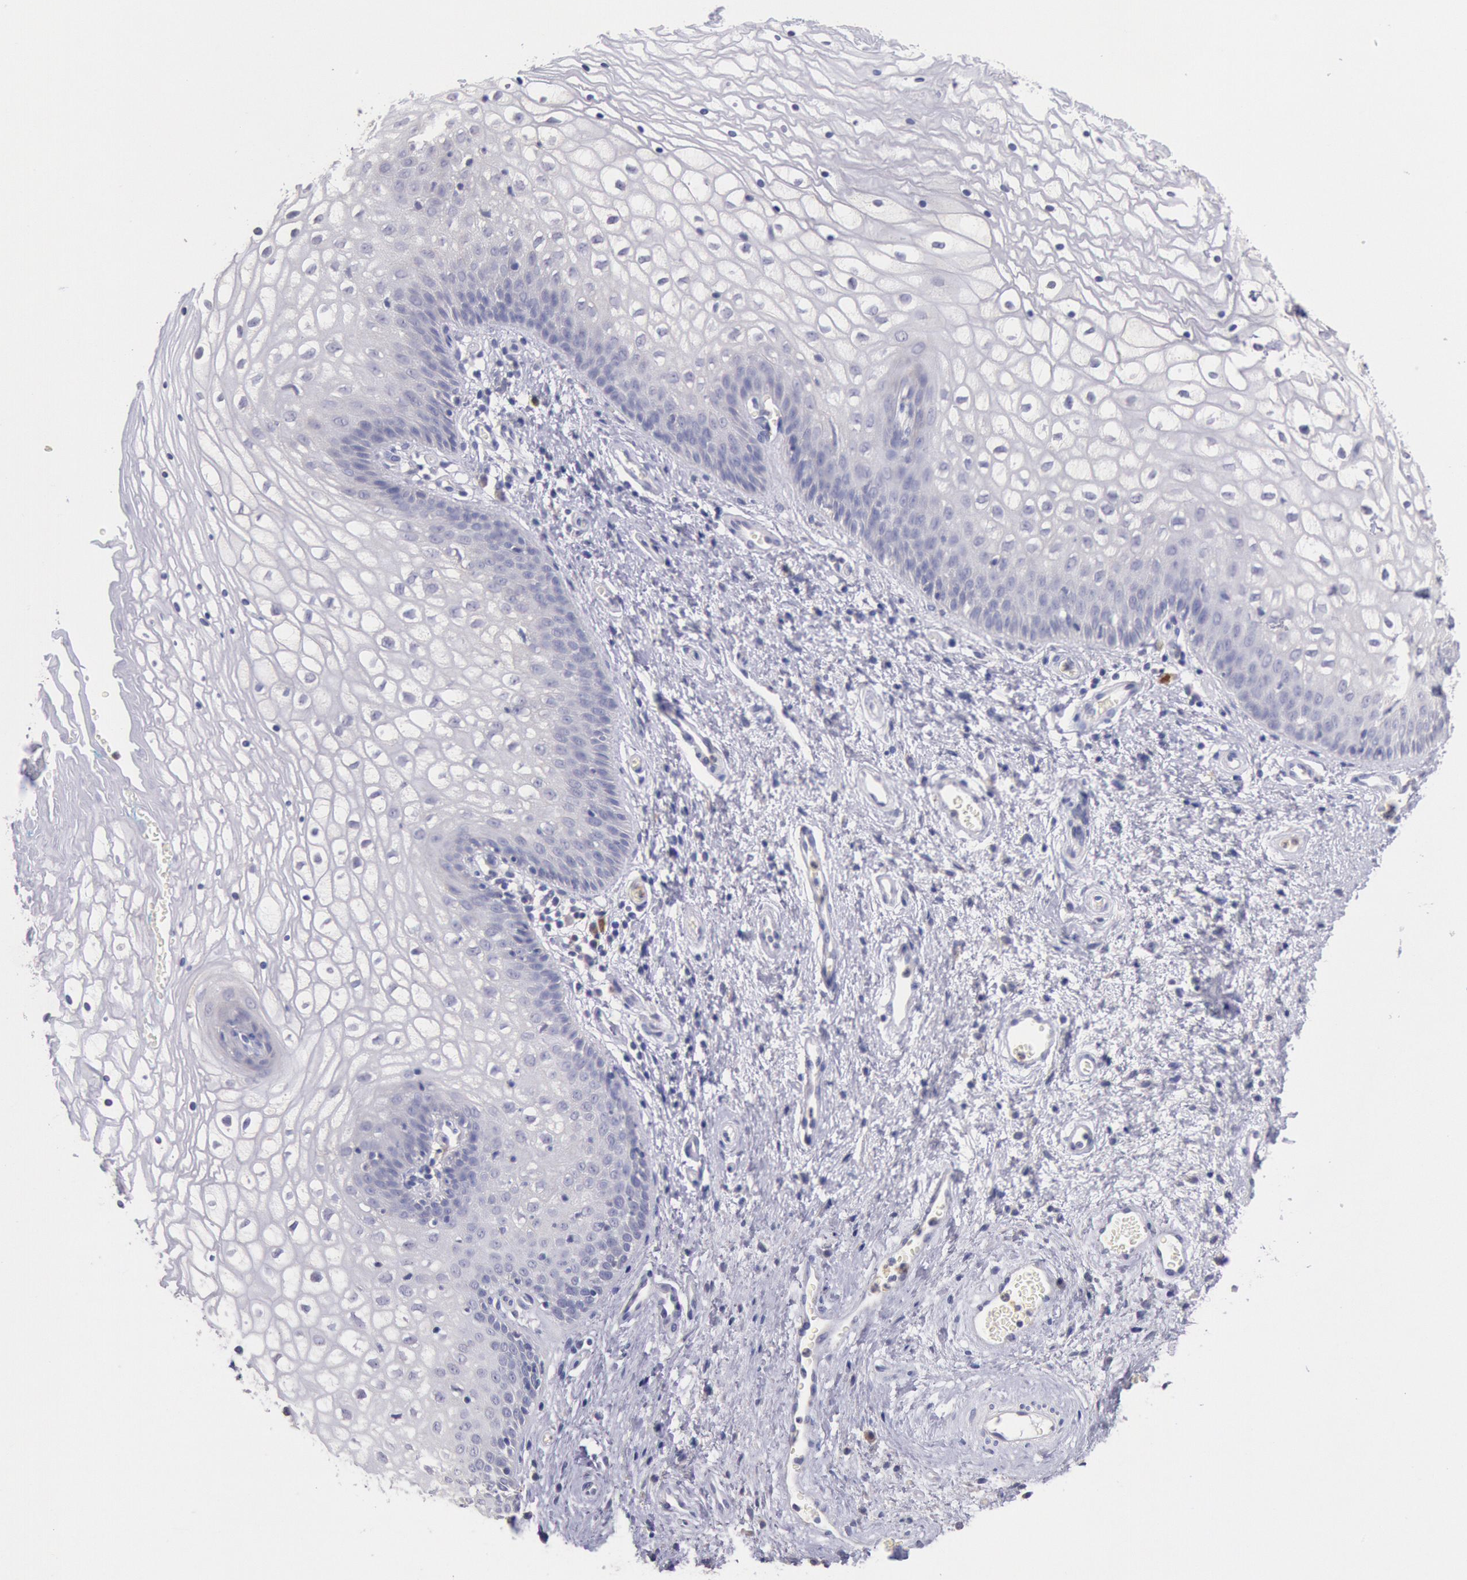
{"staining": {"intensity": "negative", "quantity": "none", "location": "none"}, "tissue": "vagina", "cell_type": "Squamous epithelial cells", "image_type": "normal", "snomed": [{"axis": "morphology", "description": "Normal tissue, NOS"}, {"axis": "topography", "description": "Vagina"}], "caption": "High magnification brightfield microscopy of benign vagina stained with DAB (3,3'-diaminobenzidine) (brown) and counterstained with hematoxylin (blue): squamous epithelial cells show no significant positivity. (Brightfield microscopy of DAB (3,3'-diaminobenzidine) immunohistochemistry (IHC) at high magnification).", "gene": "GAL3ST1", "patient": {"sex": "female", "age": 34}}